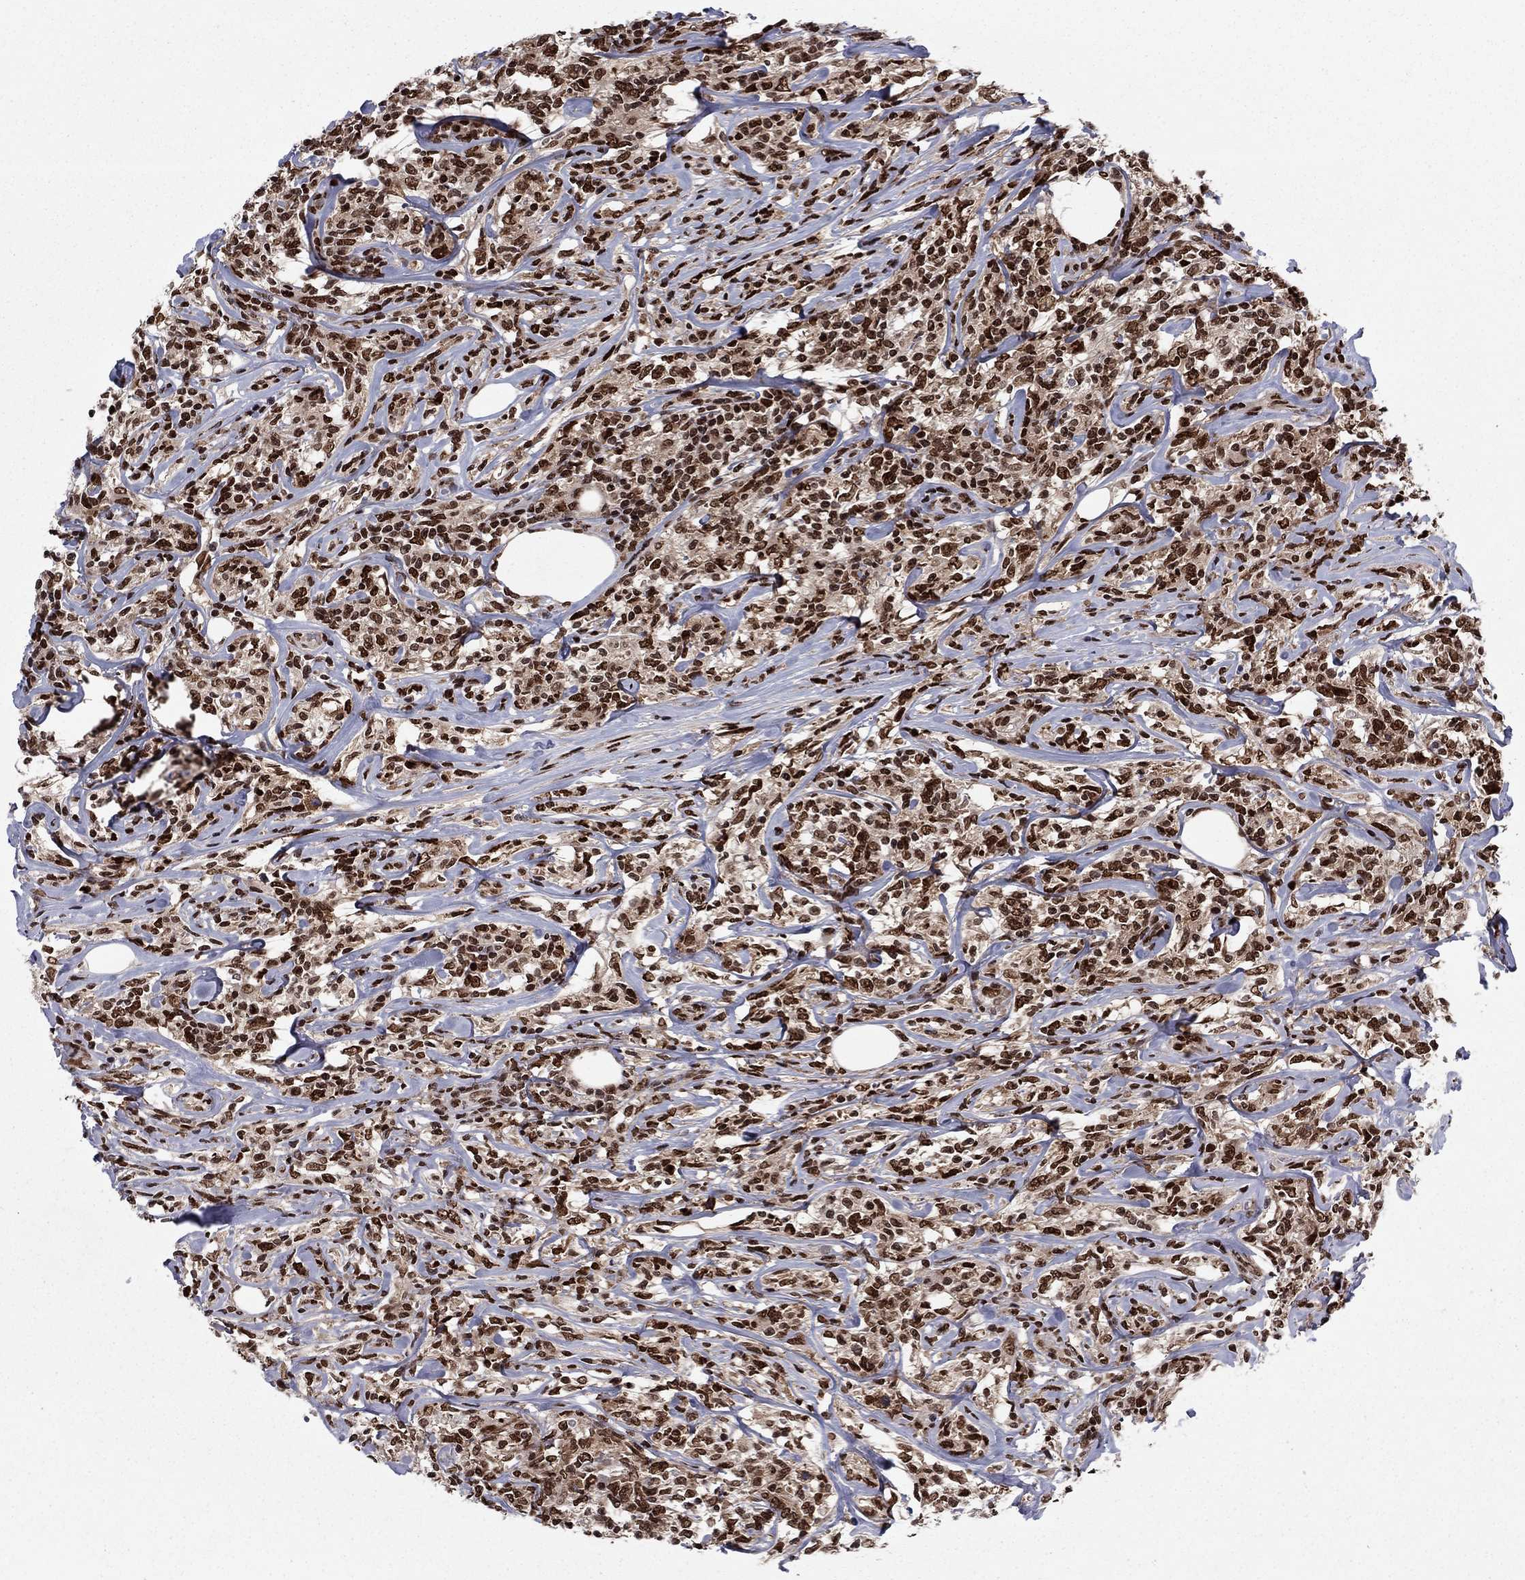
{"staining": {"intensity": "strong", "quantity": ">75%", "location": "nuclear"}, "tissue": "lymphoma", "cell_type": "Tumor cells", "image_type": "cancer", "snomed": [{"axis": "morphology", "description": "Malignant lymphoma, non-Hodgkin's type, High grade"}, {"axis": "topography", "description": "Lymph node"}], "caption": "Human malignant lymphoma, non-Hodgkin's type (high-grade) stained with a protein marker reveals strong staining in tumor cells.", "gene": "USP54", "patient": {"sex": "female", "age": 84}}